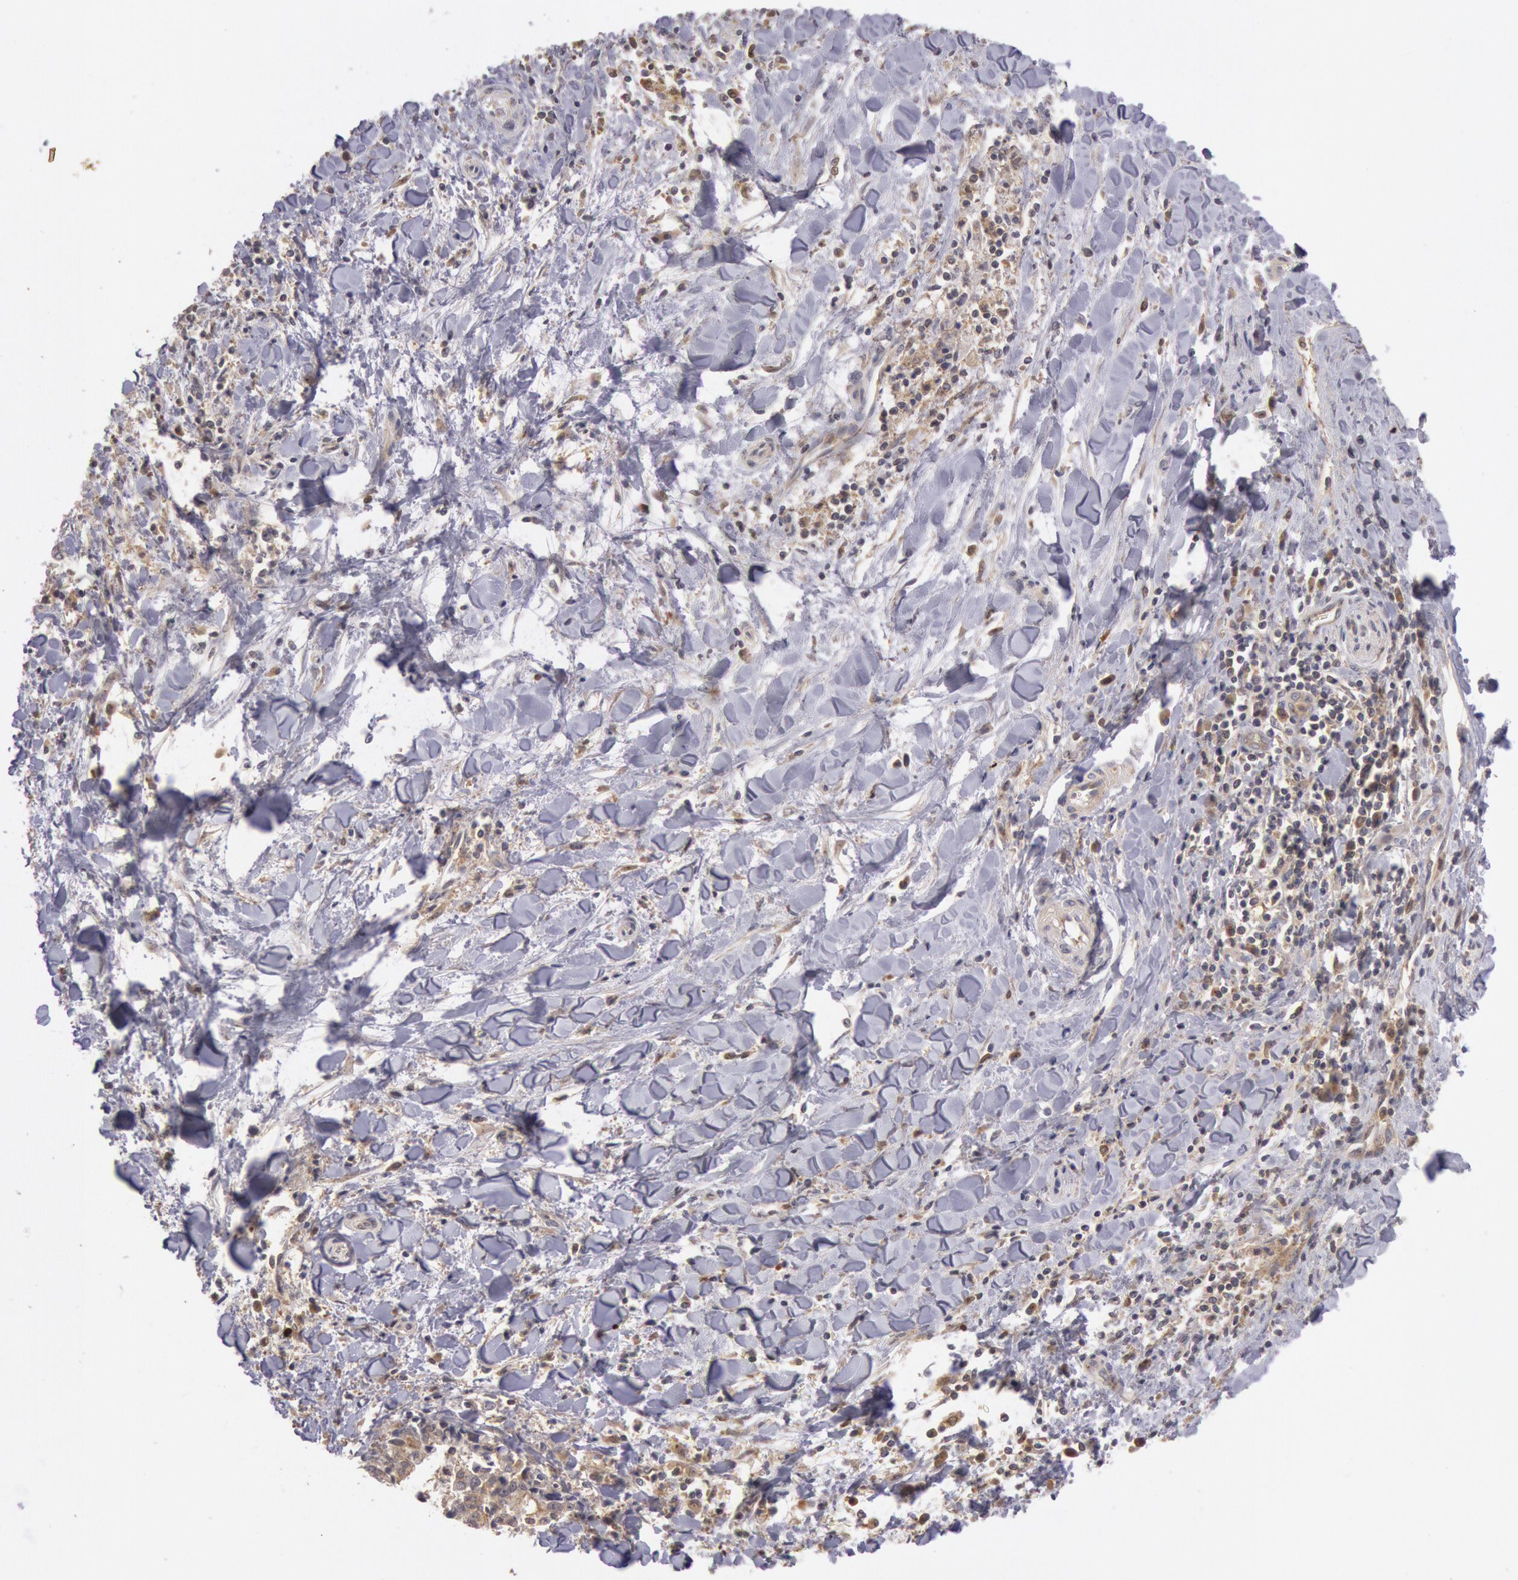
{"staining": {"intensity": "weak", "quantity": "<25%", "location": "cytoplasmic/membranous"}, "tissue": "liver cancer", "cell_type": "Tumor cells", "image_type": "cancer", "snomed": [{"axis": "morphology", "description": "Cholangiocarcinoma"}, {"axis": "topography", "description": "Liver"}], "caption": "This is an immunohistochemistry (IHC) micrograph of human liver cholangiocarcinoma. There is no expression in tumor cells.", "gene": "PLA2G6", "patient": {"sex": "male", "age": 57}}